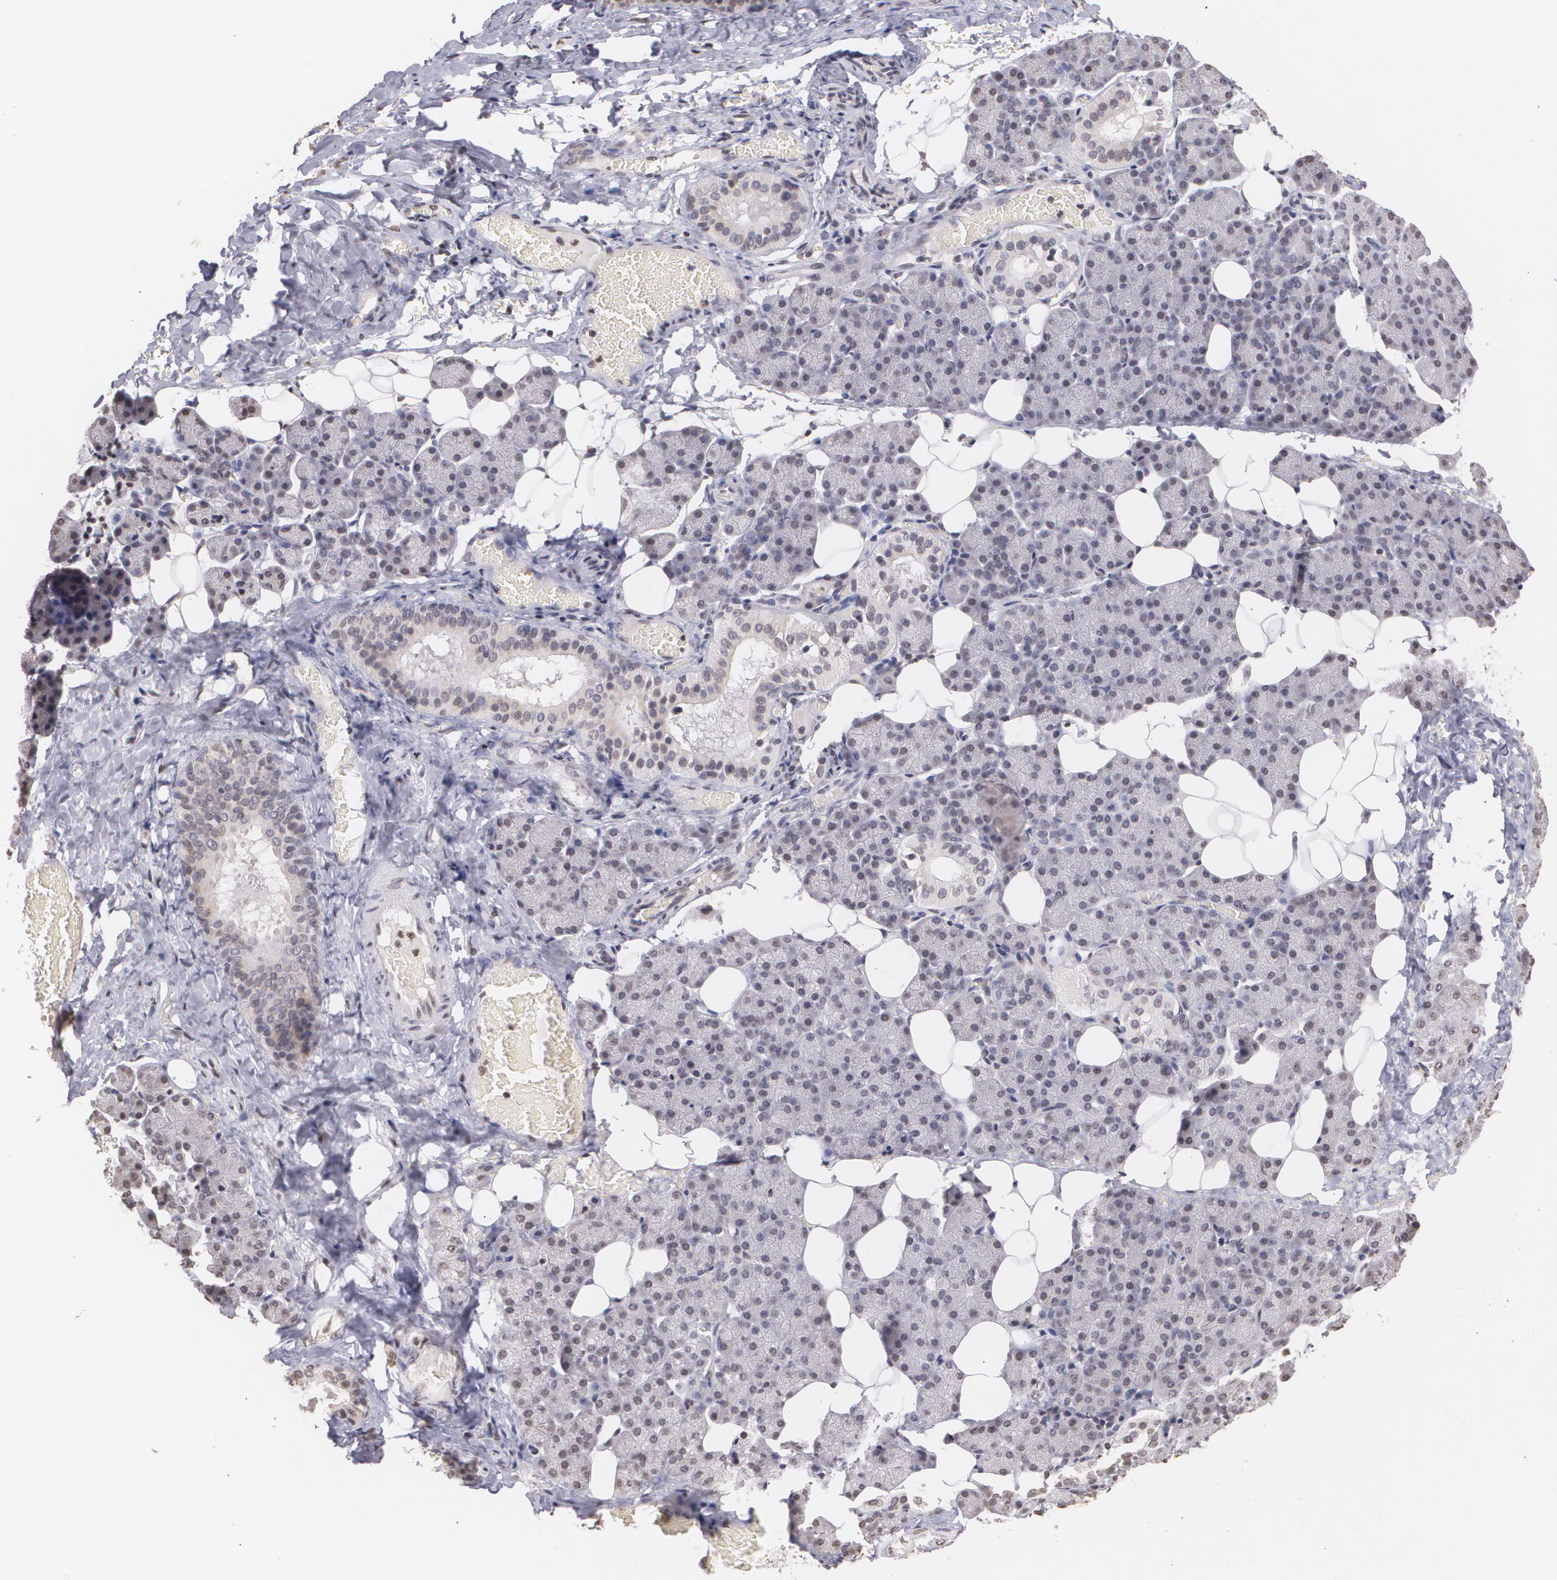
{"staining": {"intensity": "negative", "quantity": "none", "location": "none"}, "tissue": "salivary gland", "cell_type": "Glandular cells", "image_type": "normal", "snomed": [{"axis": "morphology", "description": "Normal tissue, NOS"}, {"axis": "topography", "description": "Lymph node"}, {"axis": "topography", "description": "Salivary gland"}], "caption": "Immunohistochemistry histopathology image of unremarkable human salivary gland stained for a protein (brown), which demonstrates no positivity in glandular cells. (Immunohistochemistry, brightfield microscopy, high magnification).", "gene": "THRB", "patient": {"sex": "male", "age": 8}}